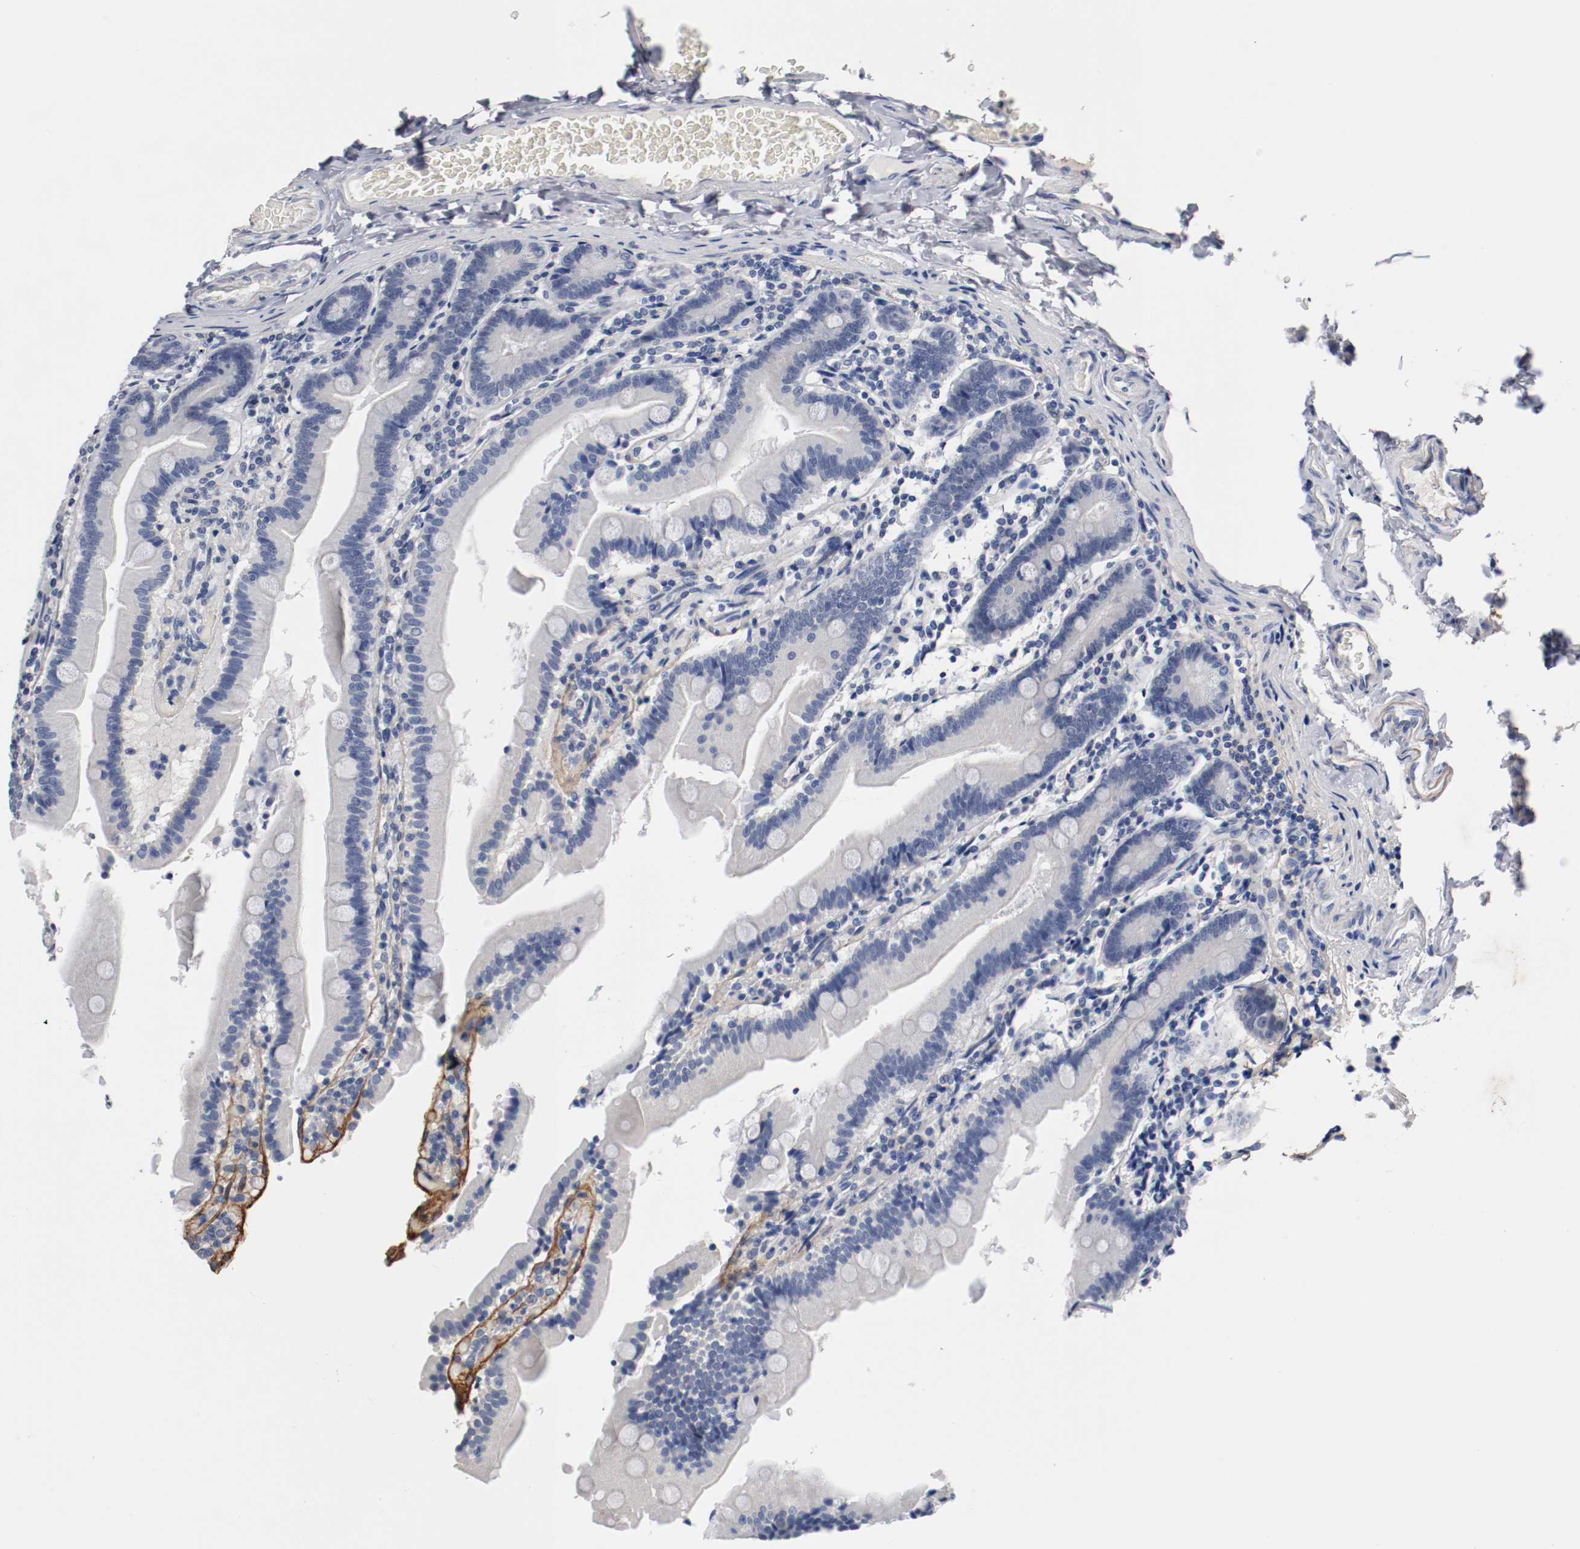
{"staining": {"intensity": "moderate", "quantity": "<25%", "location": "cytoplasmic/membranous"}, "tissue": "duodenum", "cell_type": "Glandular cells", "image_type": "normal", "snomed": [{"axis": "morphology", "description": "Normal tissue, NOS"}, {"axis": "topography", "description": "Duodenum"}], "caption": "This histopathology image displays normal duodenum stained with IHC to label a protein in brown. The cytoplasmic/membranous of glandular cells show moderate positivity for the protein. Nuclei are counter-stained blue.", "gene": "TNC", "patient": {"sex": "female", "age": 53}}